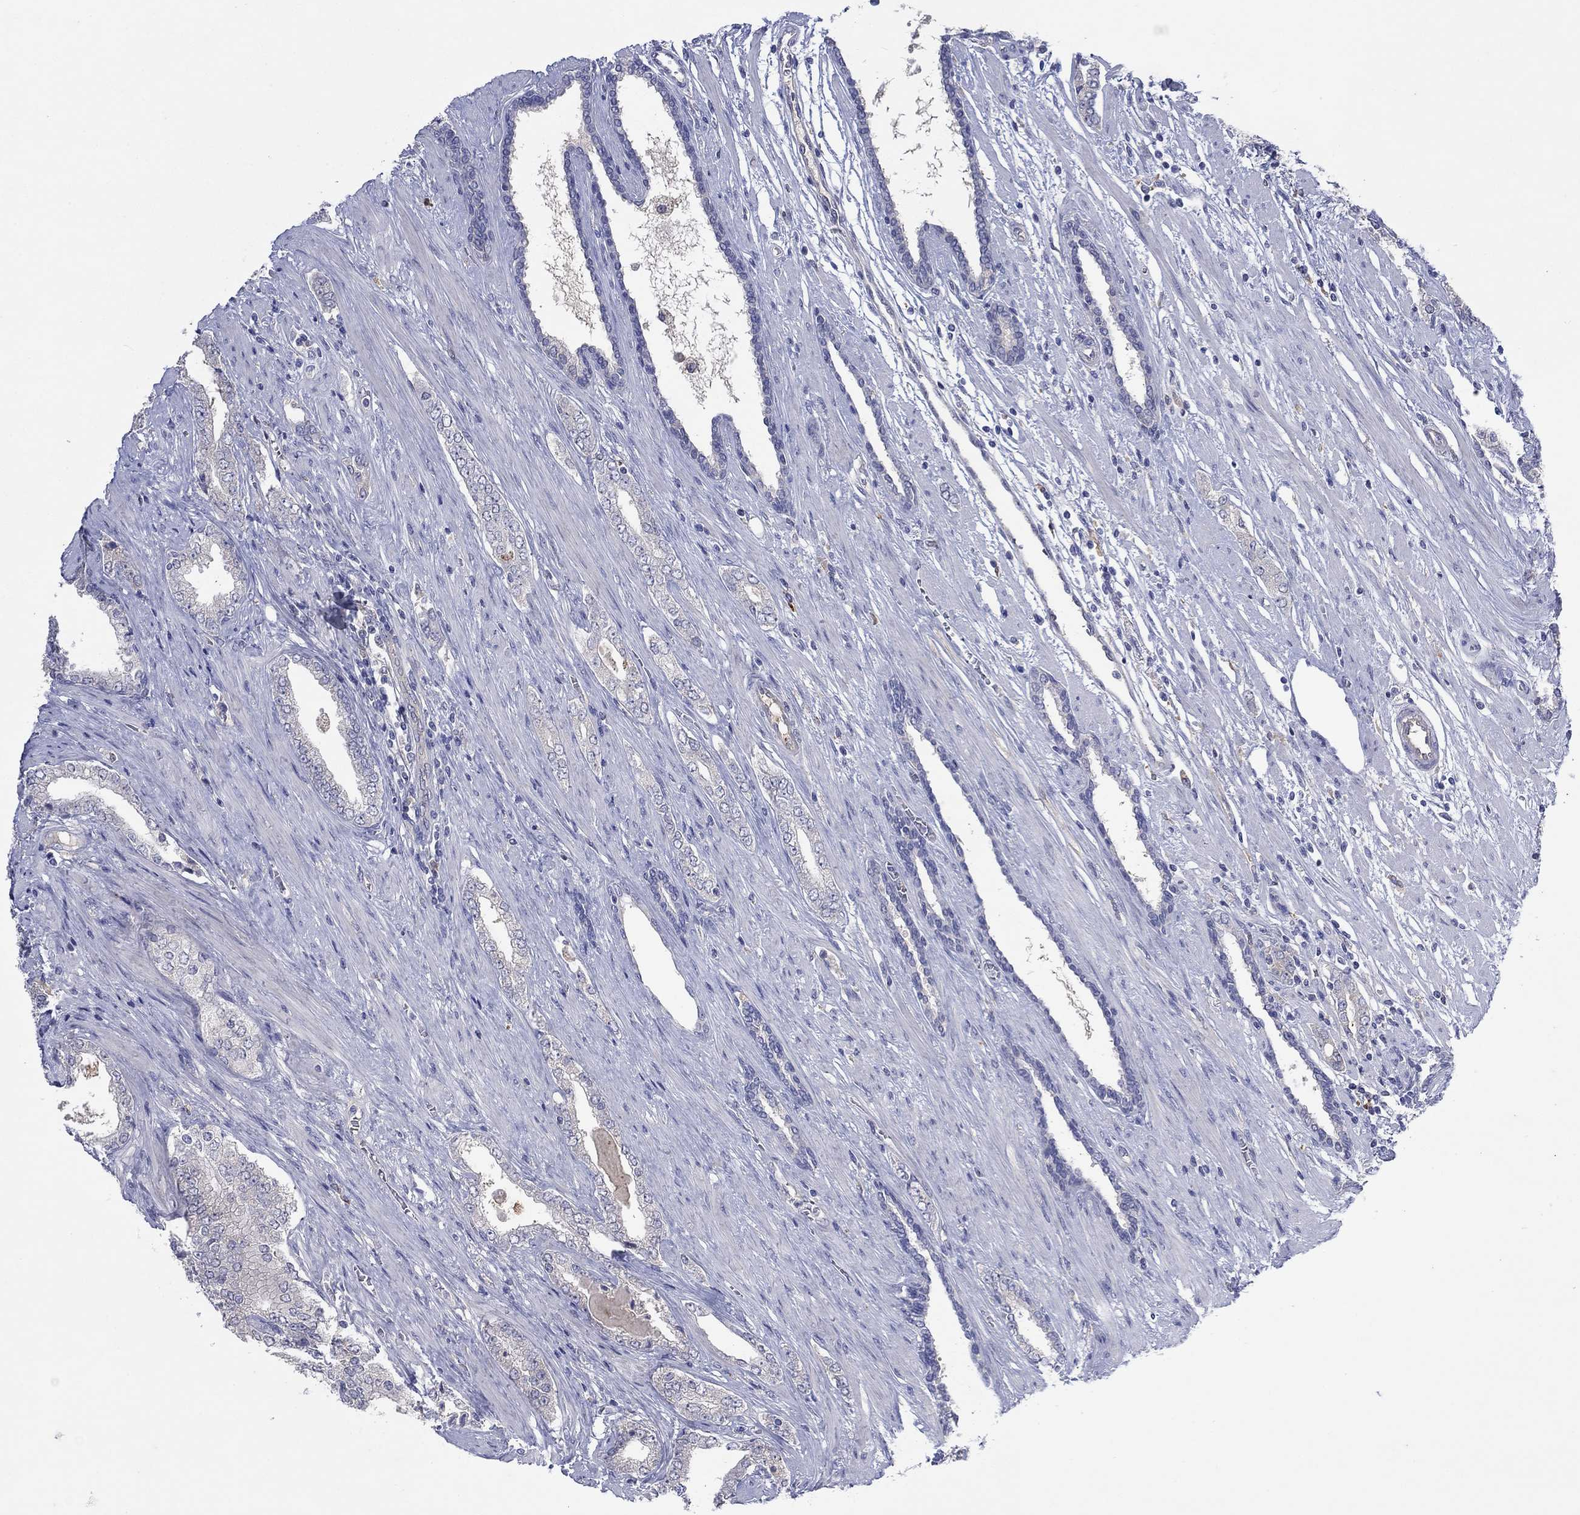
{"staining": {"intensity": "negative", "quantity": "none", "location": "none"}, "tissue": "prostate cancer", "cell_type": "Tumor cells", "image_type": "cancer", "snomed": [{"axis": "morphology", "description": "Adenocarcinoma, Low grade"}, {"axis": "topography", "description": "Prostate and seminal vesicle, NOS"}], "caption": "This is an immunohistochemistry photomicrograph of prostate cancer (low-grade adenocarcinoma). There is no positivity in tumor cells.", "gene": "PLCL2", "patient": {"sex": "male", "age": 61}}